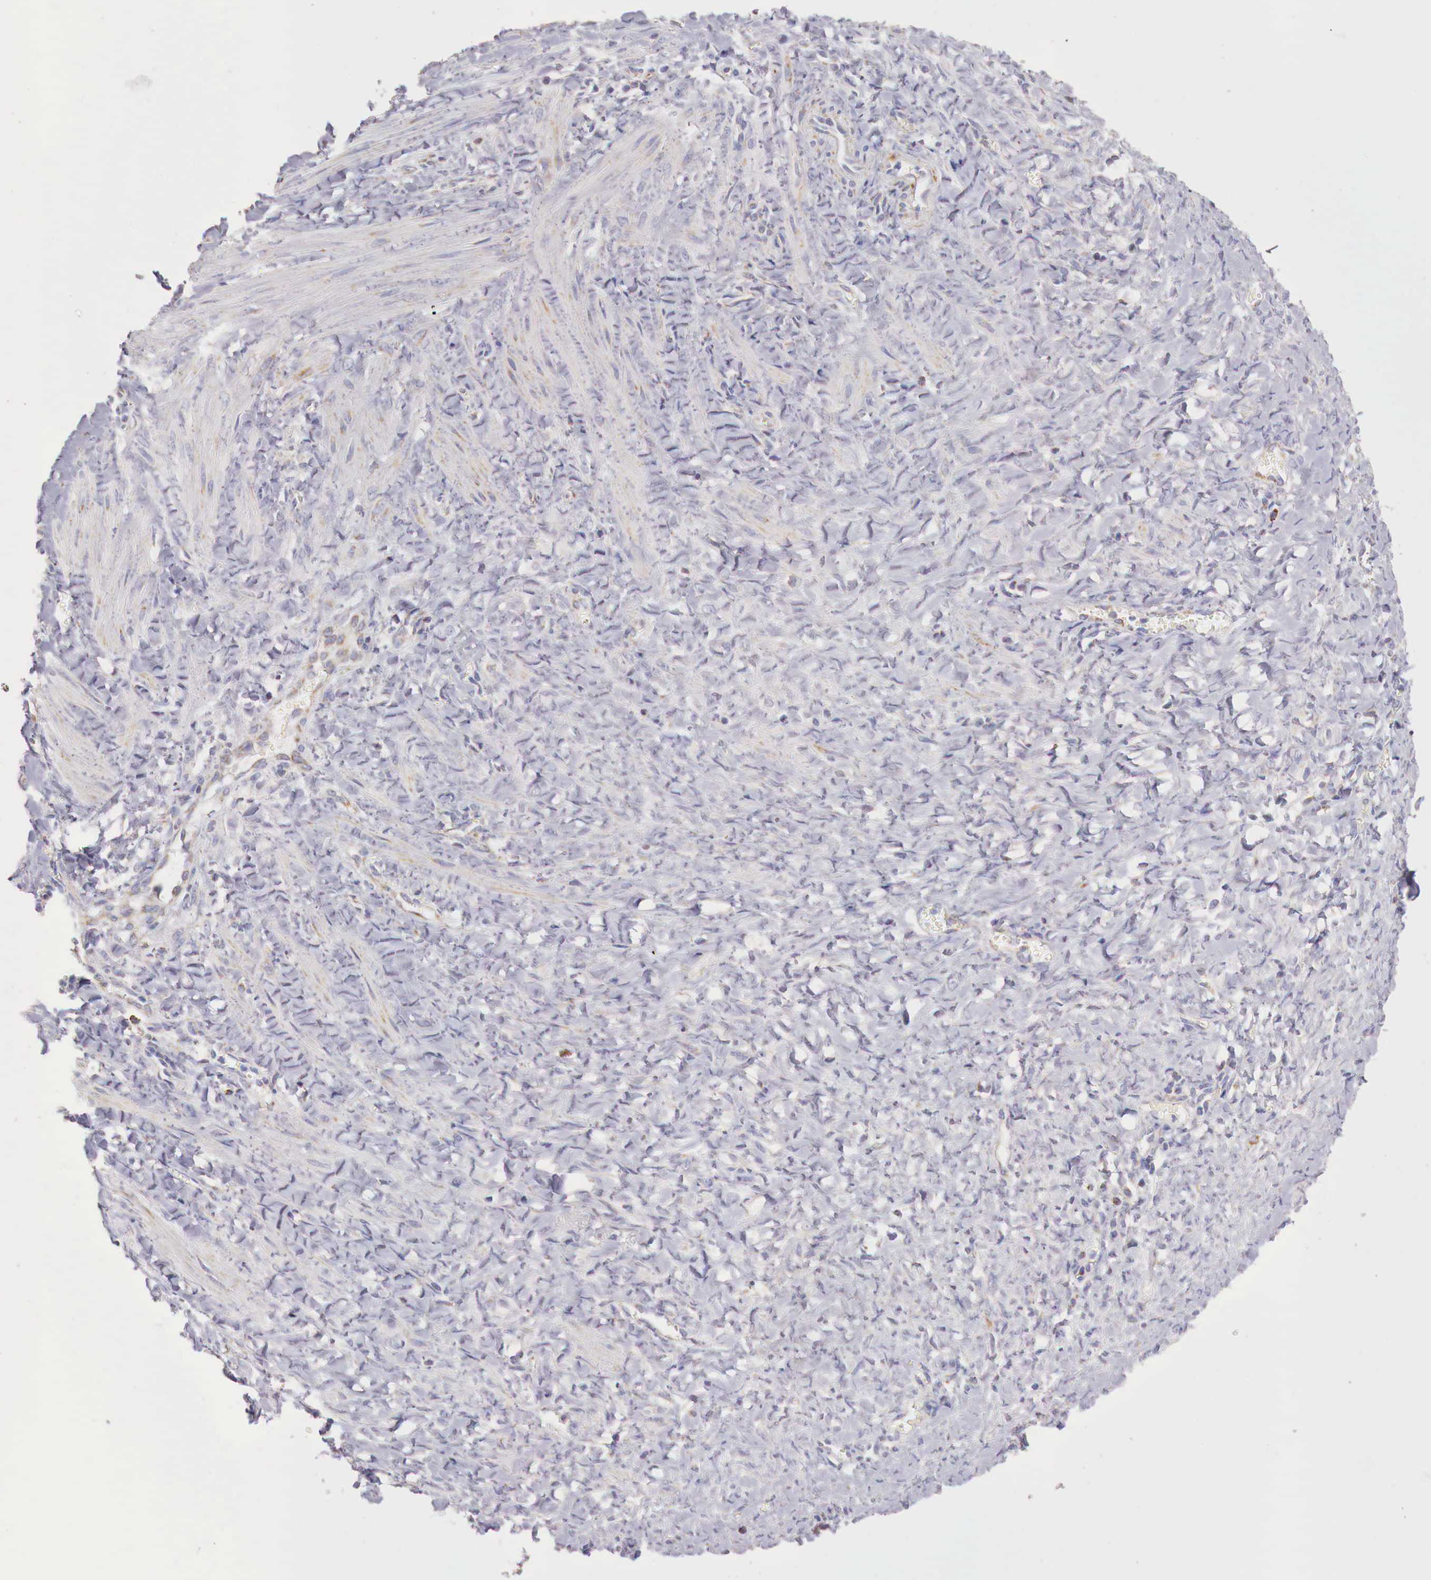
{"staining": {"intensity": "weak", "quantity": "<25%", "location": "cytoplasmic/membranous"}, "tissue": "smooth muscle", "cell_type": "Smooth muscle cells", "image_type": "normal", "snomed": [{"axis": "morphology", "description": "Normal tissue, NOS"}, {"axis": "topography", "description": "Uterus"}], "caption": "Image shows no protein positivity in smooth muscle cells of unremarkable smooth muscle.", "gene": "IDH3G", "patient": {"sex": "female", "age": 56}}